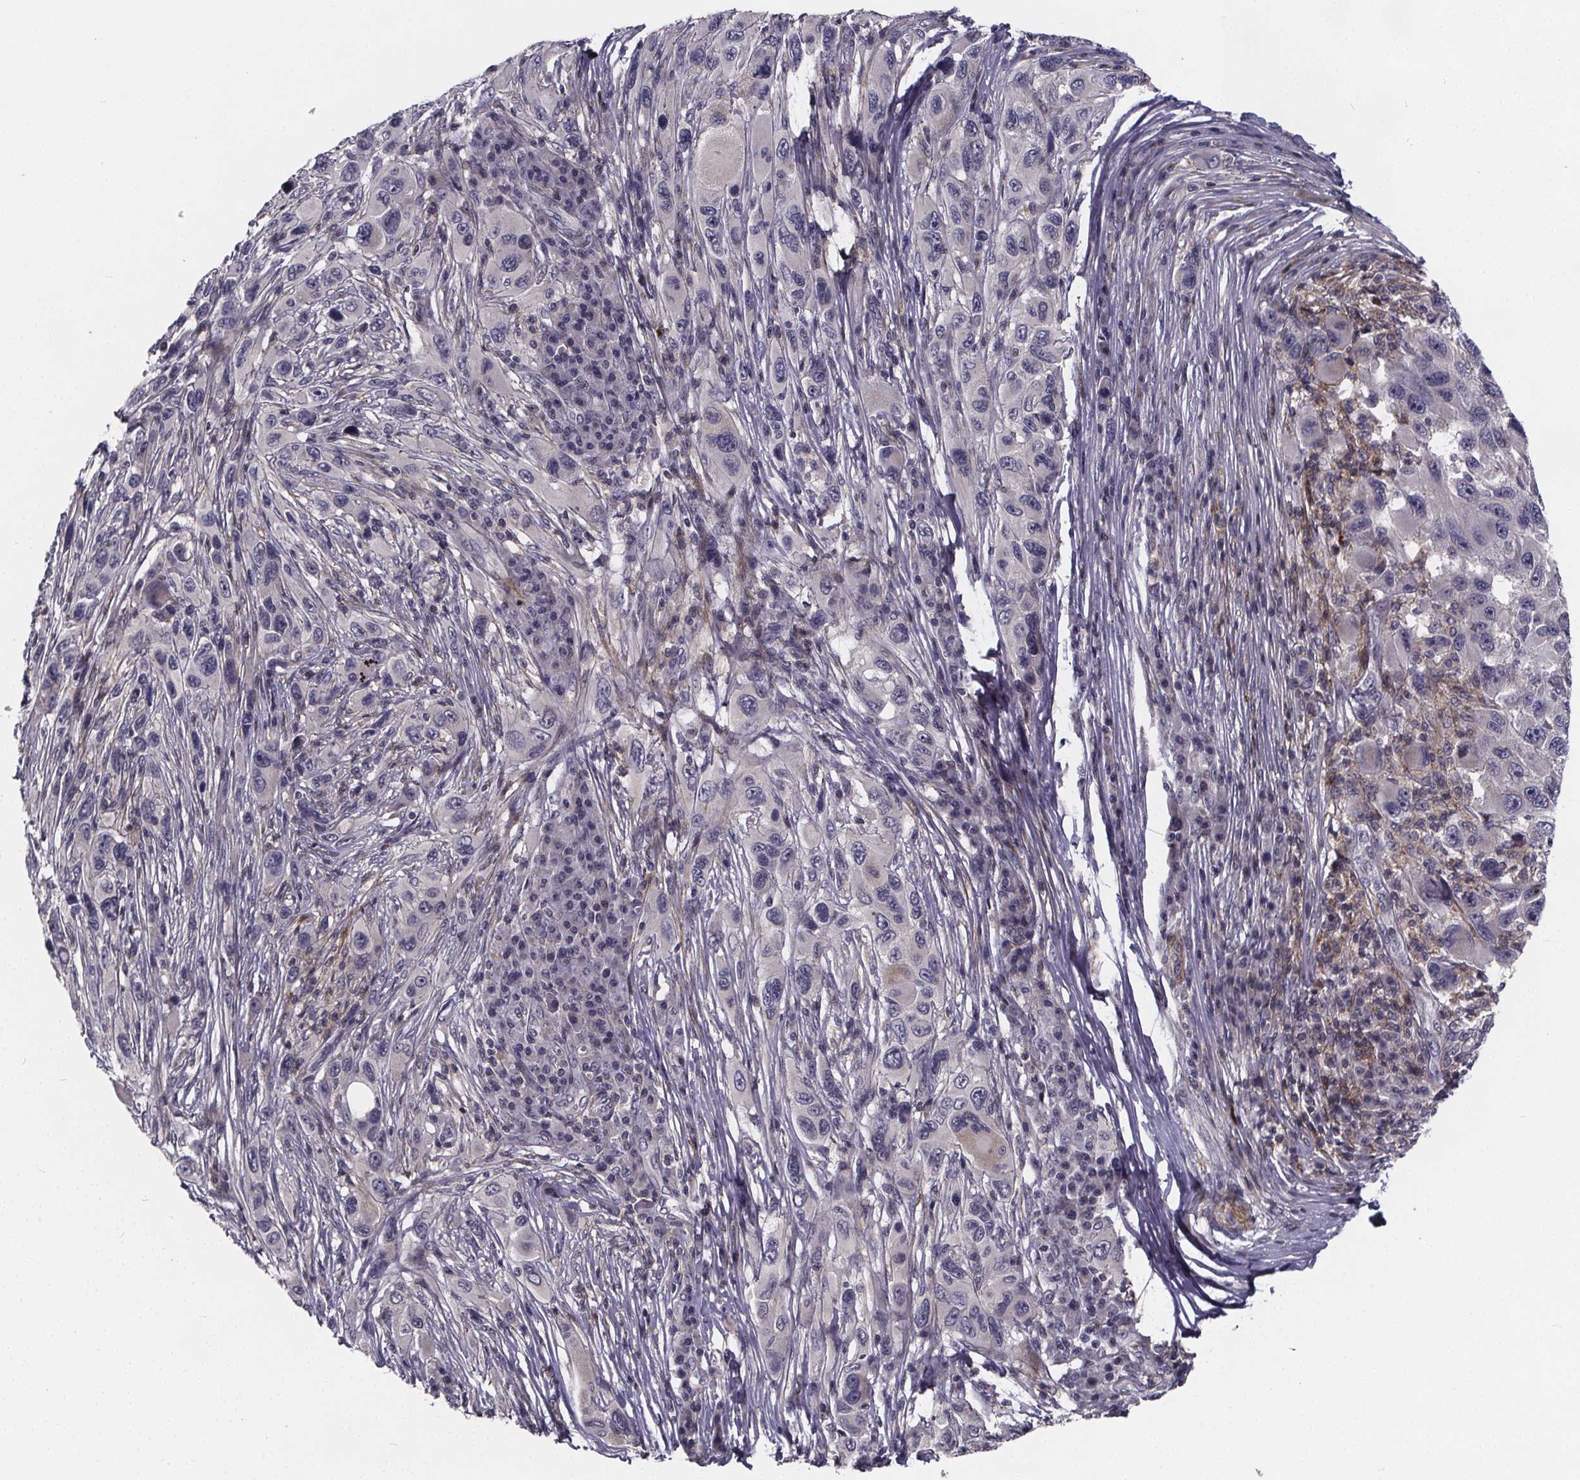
{"staining": {"intensity": "negative", "quantity": "none", "location": "none"}, "tissue": "melanoma", "cell_type": "Tumor cells", "image_type": "cancer", "snomed": [{"axis": "morphology", "description": "Malignant melanoma, NOS"}, {"axis": "topography", "description": "Skin"}], "caption": "Tumor cells are negative for brown protein staining in melanoma.", "gene": "FBXW2", "patient": {"sex": "male", "age": 53}}